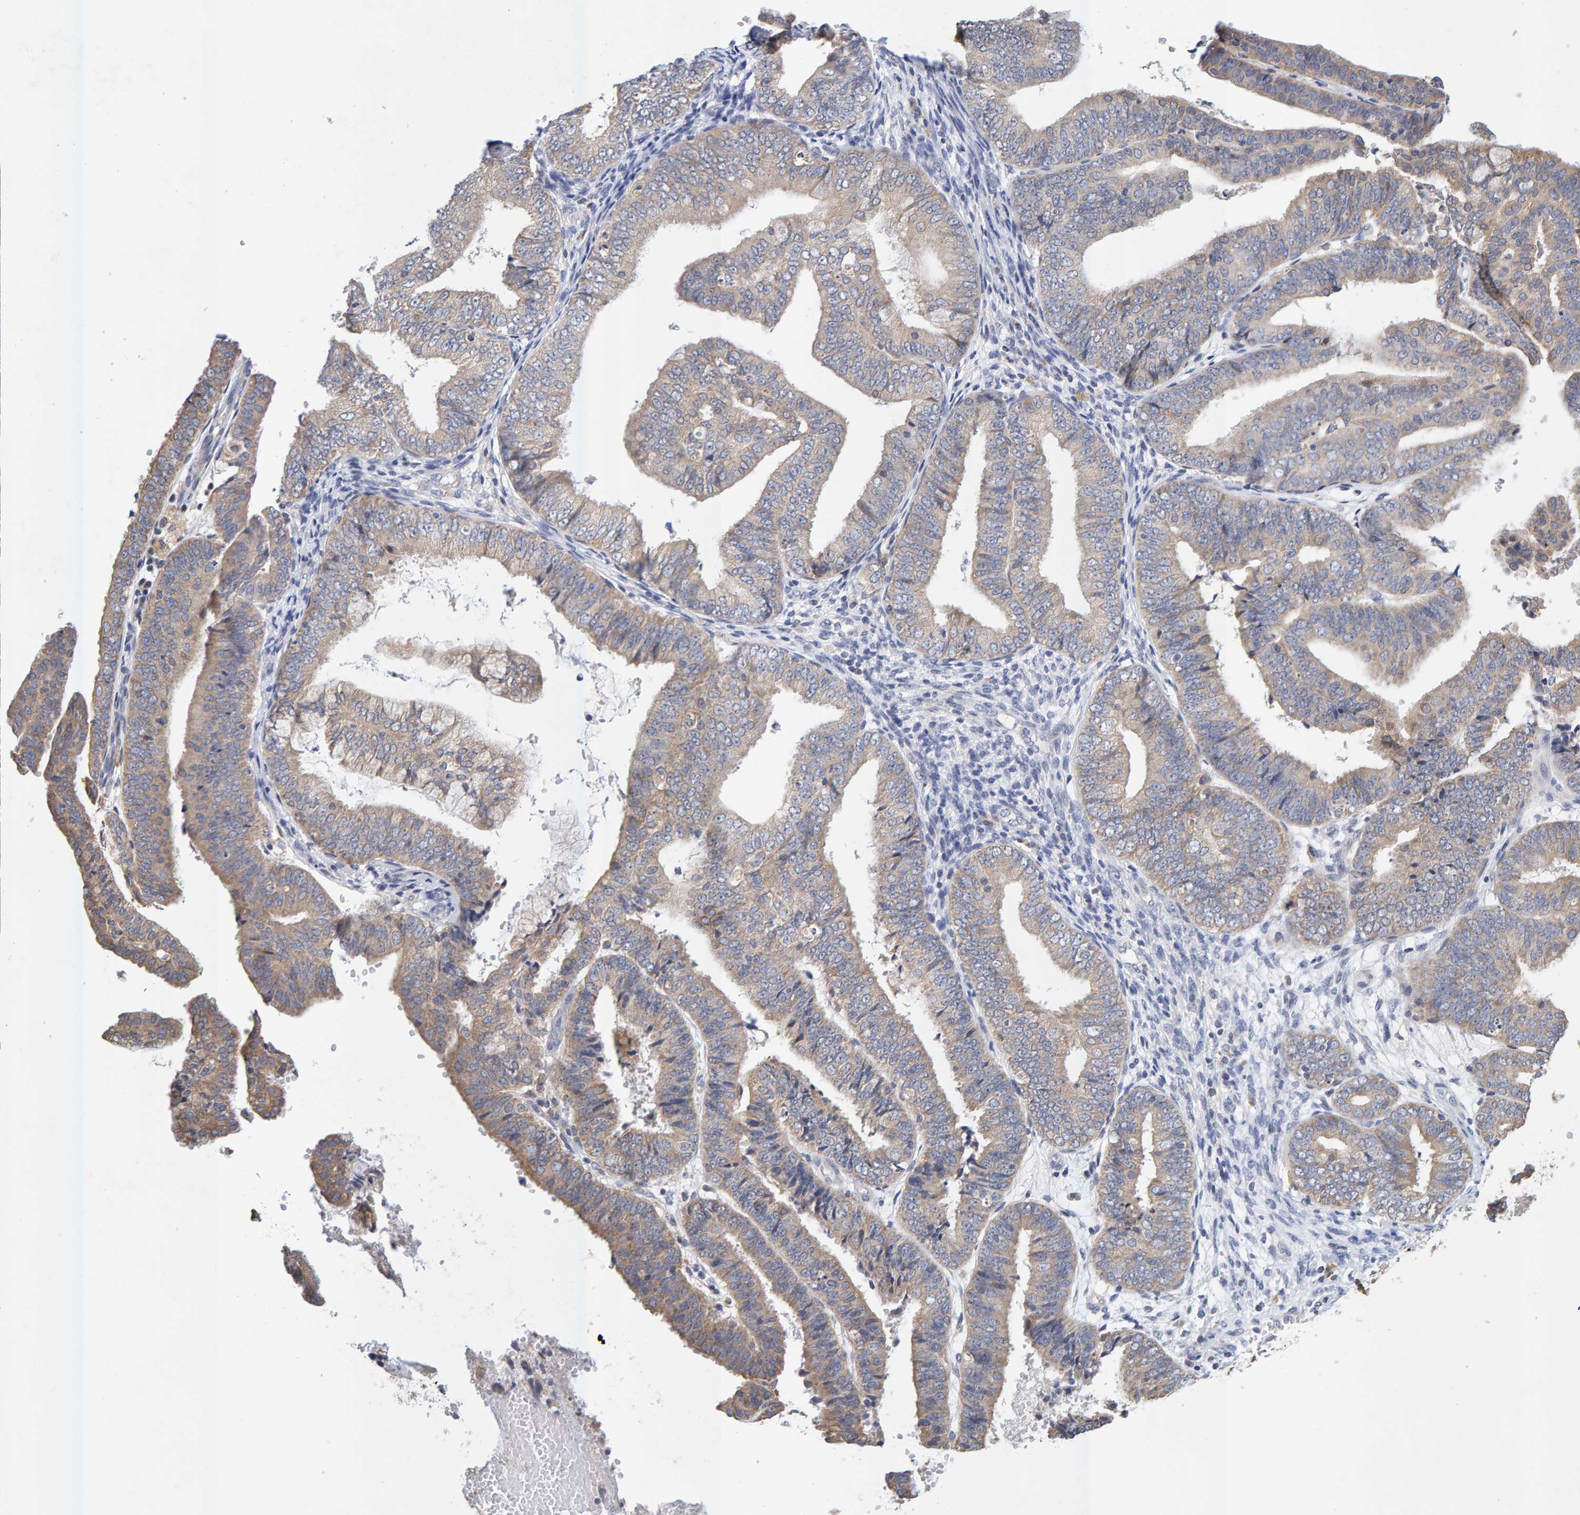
{"staining": {"intensity": "weak", "quantity": "25%-75%", "location": "cytoplasmic/membranous"}, "tissue": "endometrial cancer", "cell_type": "Tumor cells", "image_type": "cancer", "snomed": [{"axis": "morphology", "description": "Adenocarcinoma, NOS"}, {"axis": "topography", "description": "Endometrium"}], "caption": "DAB (3,3'-diaminobenzidine) immunohistochemical staining of human endometrial cancer displays weak cytoplasmic/membranous protein positivity in approximately 25%-75% of tumor cells.", "gene": "SGPL1", "patient": {"sex": "female", "age": 63}}